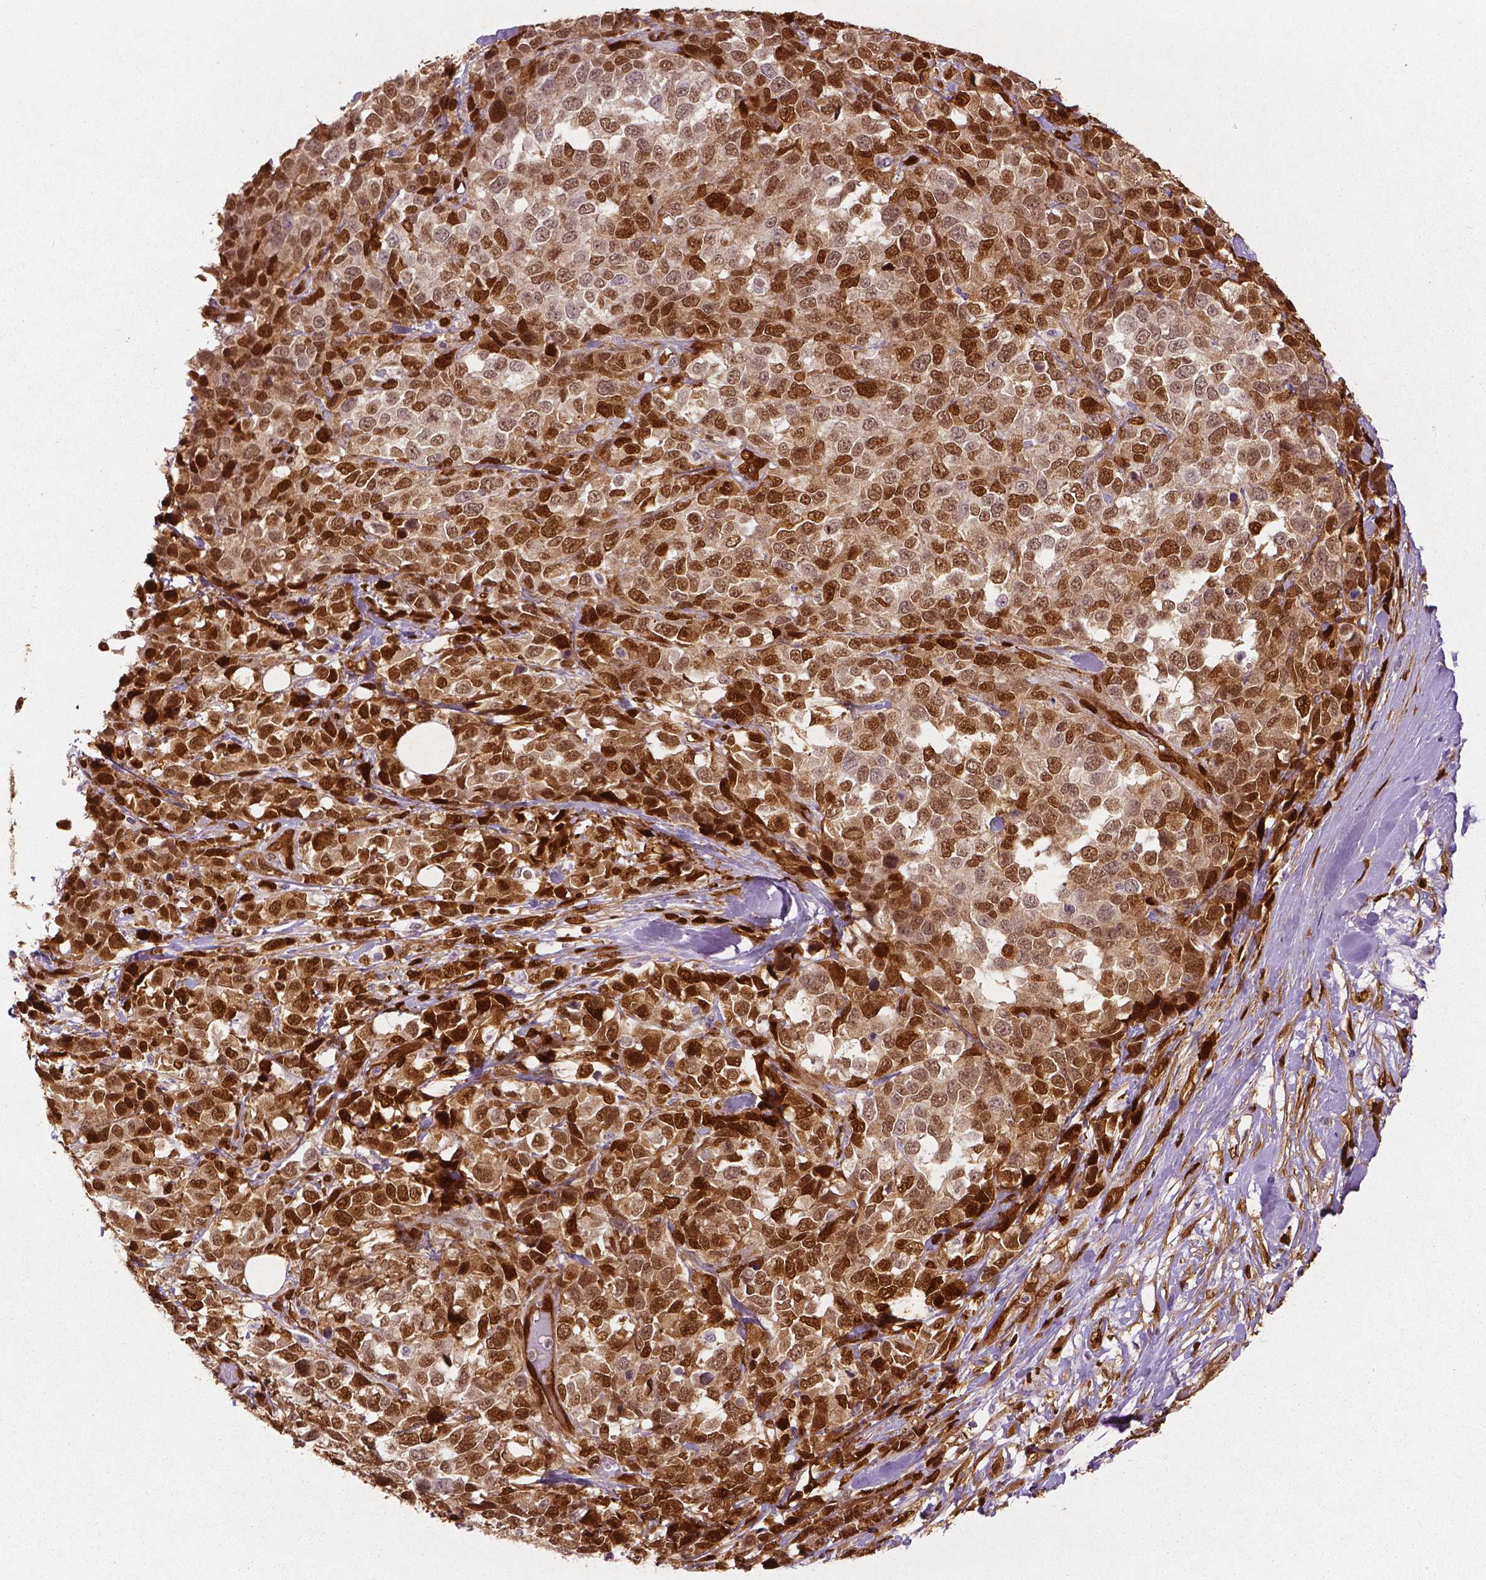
{"staining": {"intensity": "moderate", "quantity": ">75%", "location": "cytoplasmic/membranous,nuclear"}, "tissue": "melanoma", "cell_type": "Tumor cells", "image_type": "cancer", "snomed": [{"axis": "morphology", "description": "Malignant melanoma, Metastatic site"}, {"axis": "topography", "description": "Skin"}], "caption": "A high-resolution histopathology image shows IHC staining of malignant melanoma (metastatic site), which reveals moderate cytoplasmic/membranous and nuclear positivity in approximately >75% of tumor cells.", "gene": "WWTR1", "patient": {"sex": "male", "age": 84}}